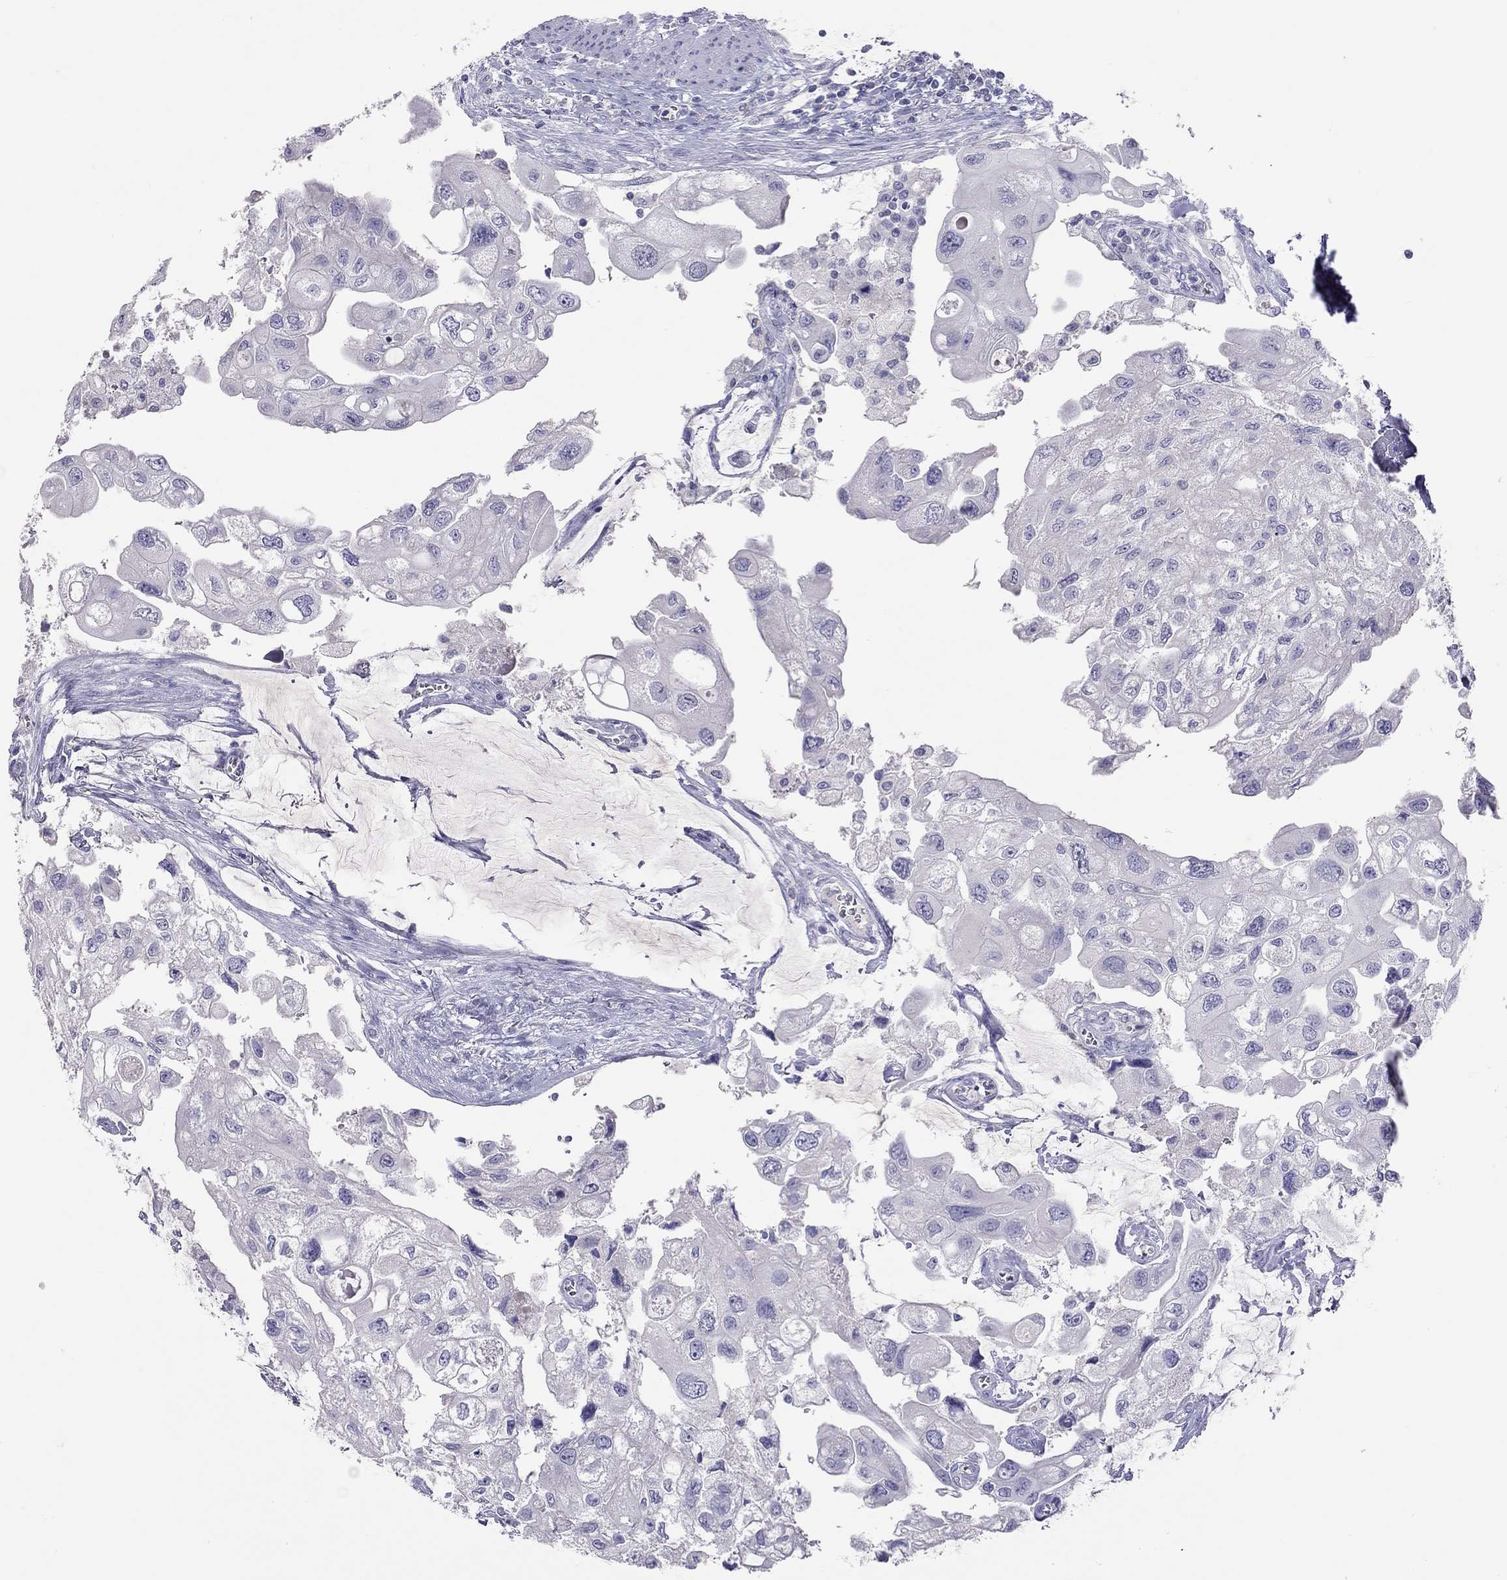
{"staining": {"intensity": "negative", "quantity": "none", "location": "none"}, "tissue": "urothelial cancer", "cell_type": "Tumor cells", "image_type": "cancer", "snomed": [{"axis": "morphology", "description": "Urothelial carcinoma, High grade"}, {"axis": "topography", "description": "Urinary bladder"}], "caption": "Immunohistochemistry of human urothelial carcinoma (high-grade) displays no positivity in tumor cells.", "gene": "CALHM1", "patient": {"sex": "male", "age": 59}}